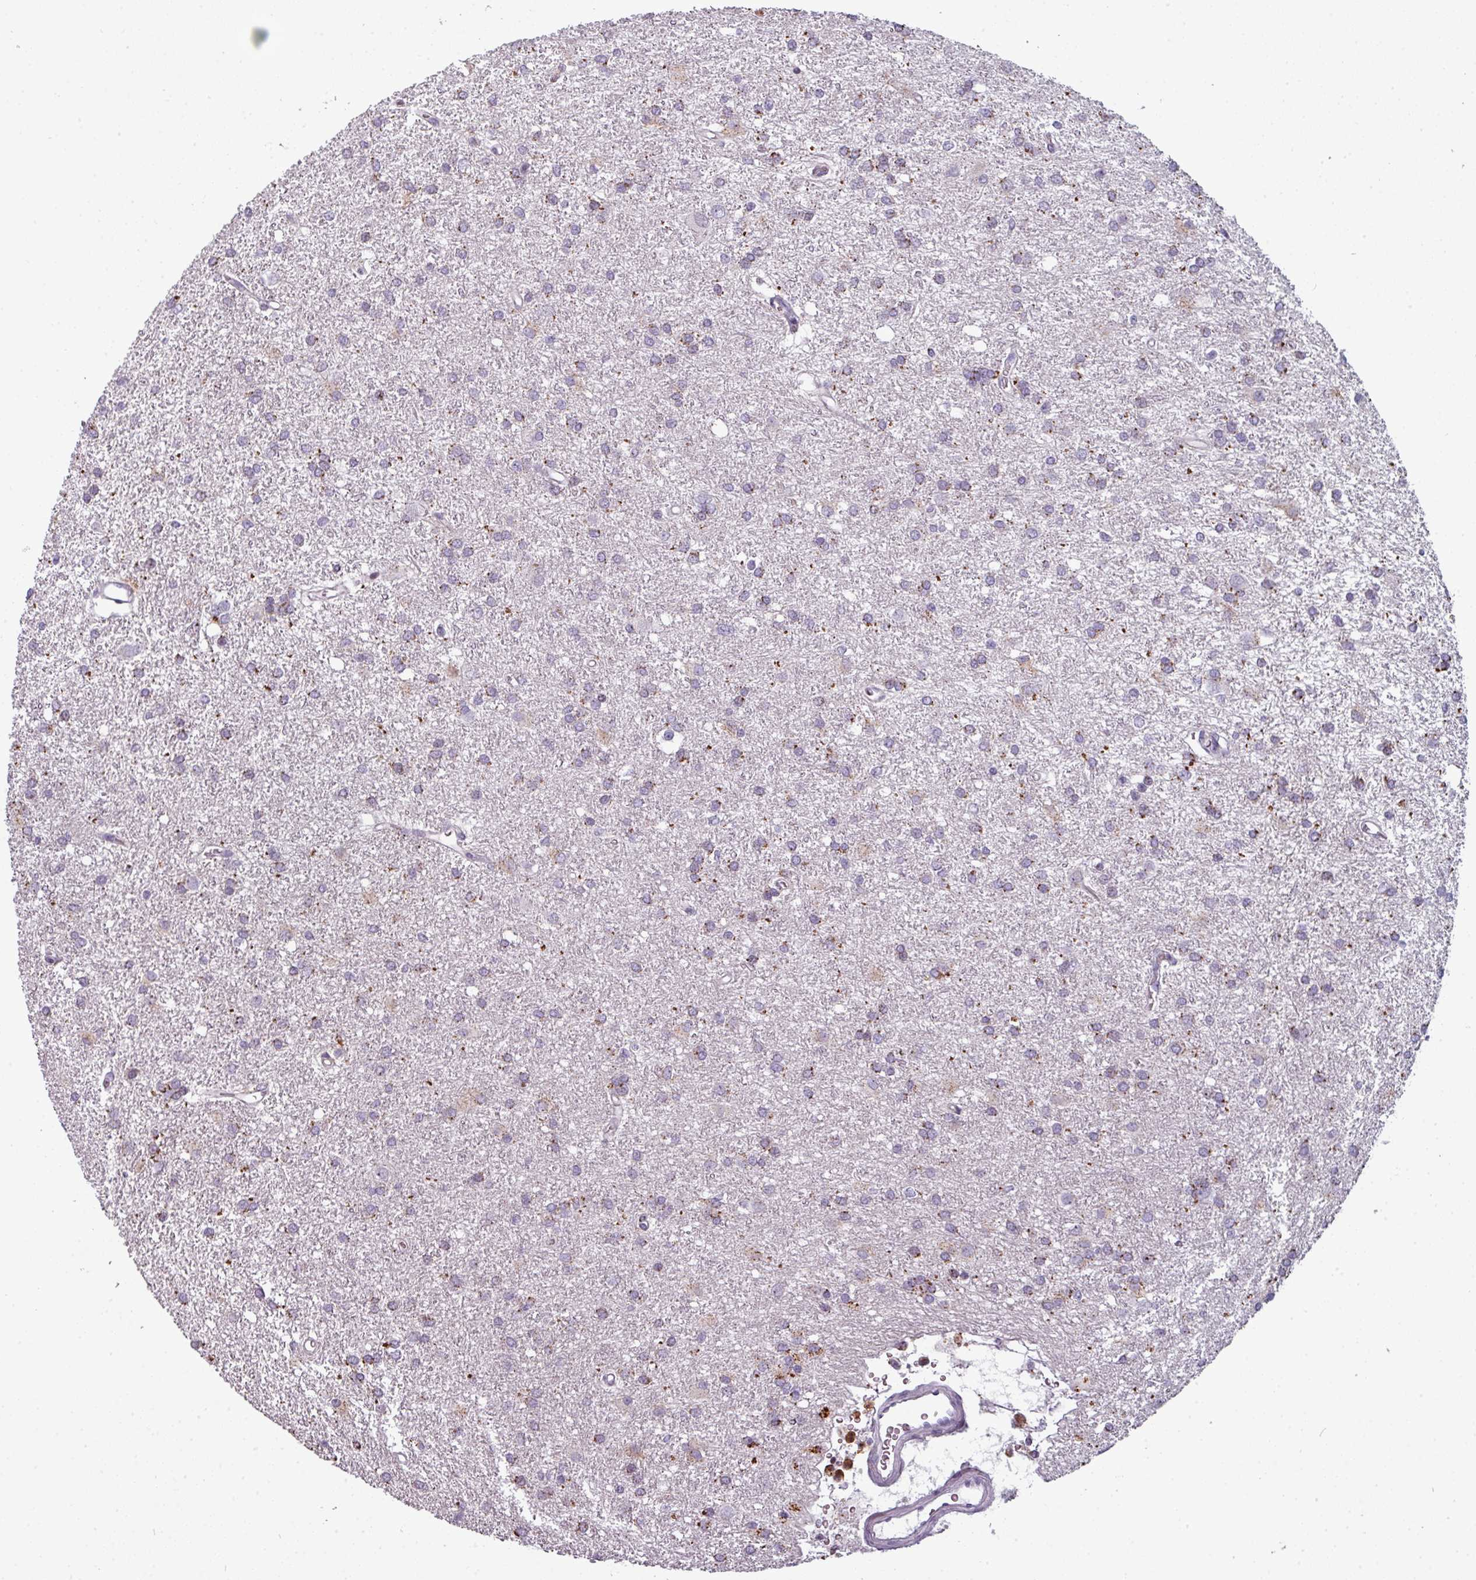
{"staining": {"intensity": "weak", "quantity": "<25%", "location": "cytoplasmic/membranous"}, "tissue": "glioma", "cell_type": "Tumor cells", "image_type": "cancer", "snomed": [{"axis": "morphology", "description": "Glioma, malignant, High grade"}, {"axis": "topography", "description": "Brain"}], "caption": "Immunohistochemistry (IHC) image of malignant glioma (high-grade) stained for a protein (brown), which shows no expression in tumor cells.", "gene": "TMEFF1", "patient": {"sex": "female", "age": 50}}